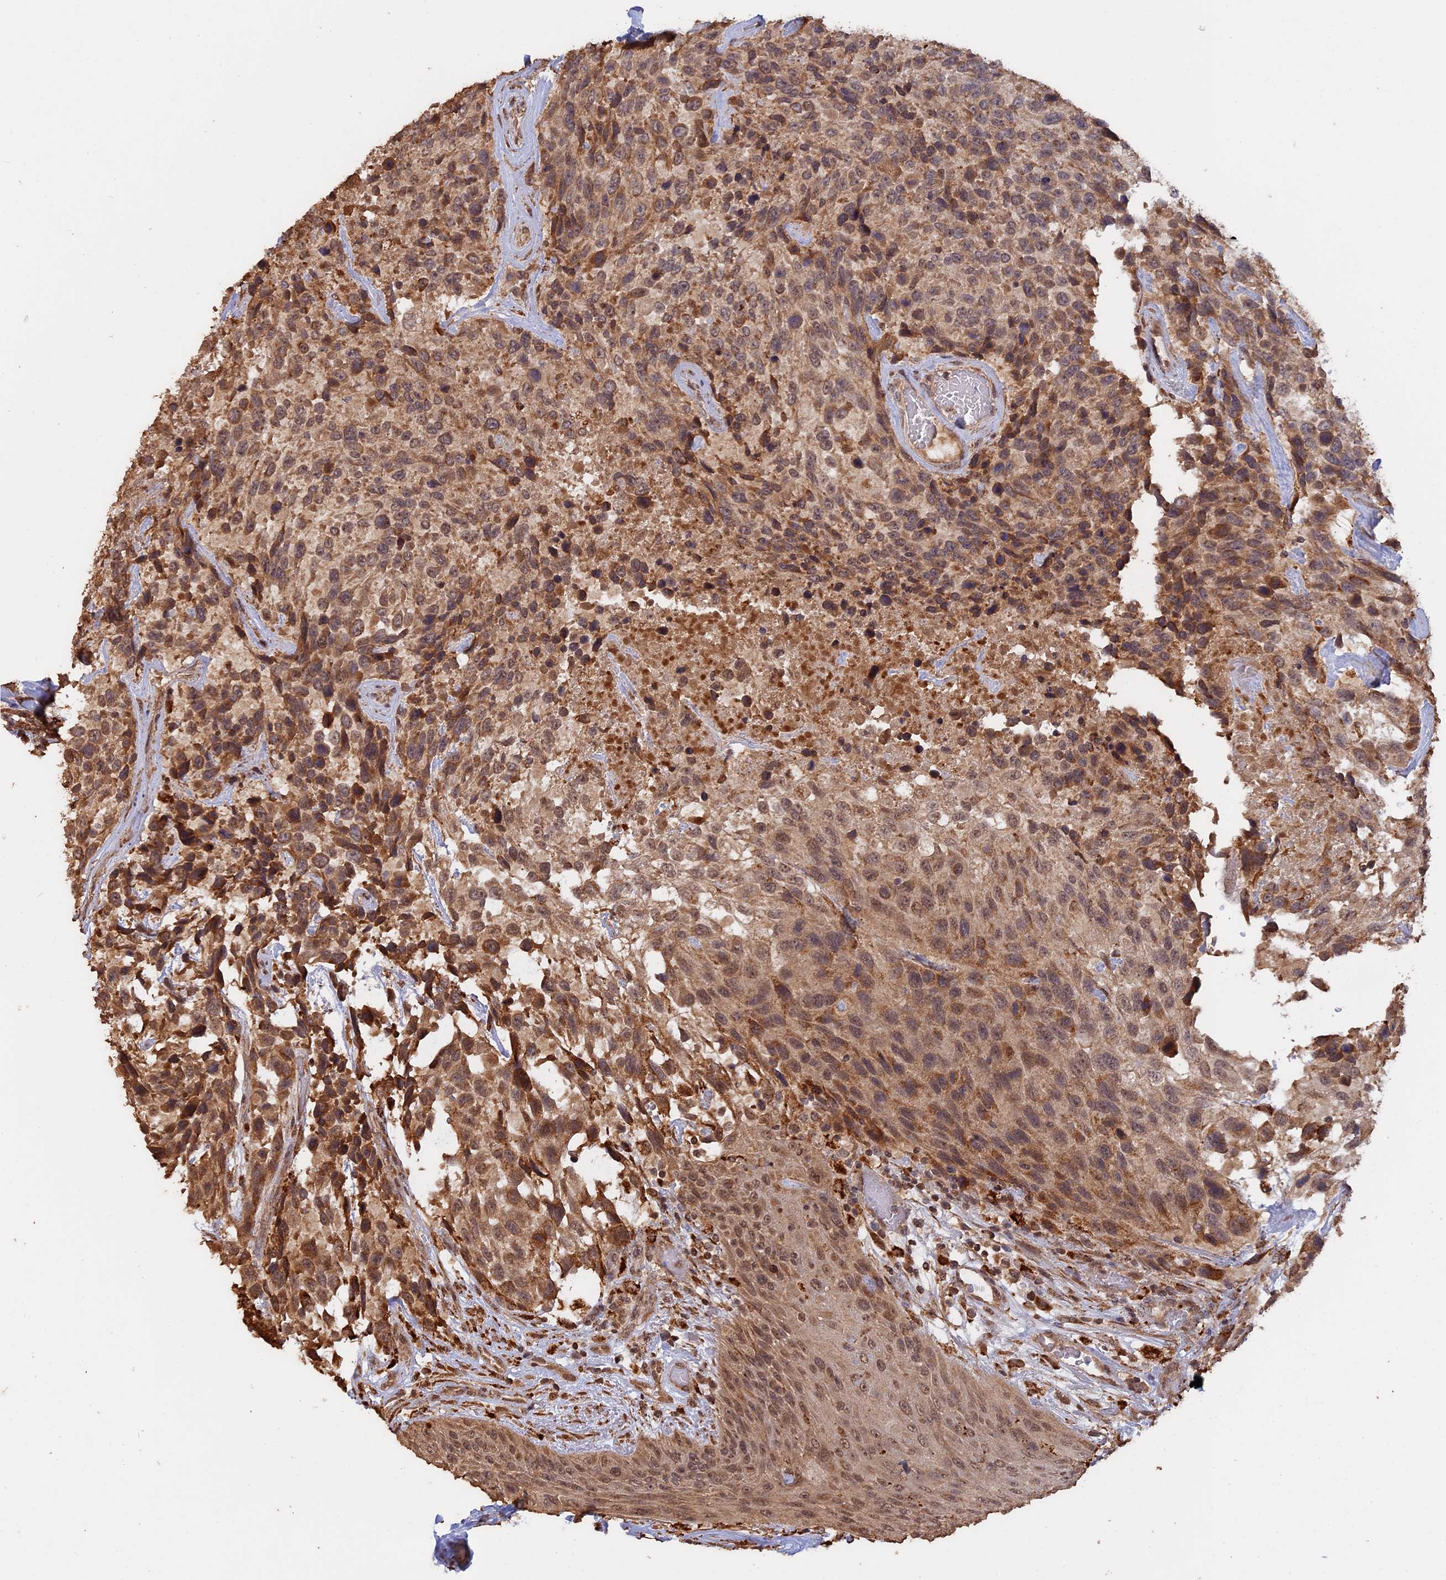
{"staining": {"intensity": "moderate", "quantity": ">75%", "location": "cytoplasmic/membranous,nuclear"}, "tissue": "urothelial cancer", "cell_type": "Tumor cells", "image_type": "cancer", "snomed": [{"axis": "morphology", "description": "Urothelial carcinoma, High grade"}, {"axis": "topography", "description": "Urinary bladder"}], "caption": "High-magnification brightfield microscopy of urothelial cancer stained with DAB (3,3'-diaminobenzidine) (brown) and counterstained with hematoxylin (blue). tumor cells exhibit moderate cytoplasmic/membranous and nuclear positivity is appreciated in approximately>75% of cells.", "gene": "FAM210B", "patient": {"sex": "female", "age": 70}}